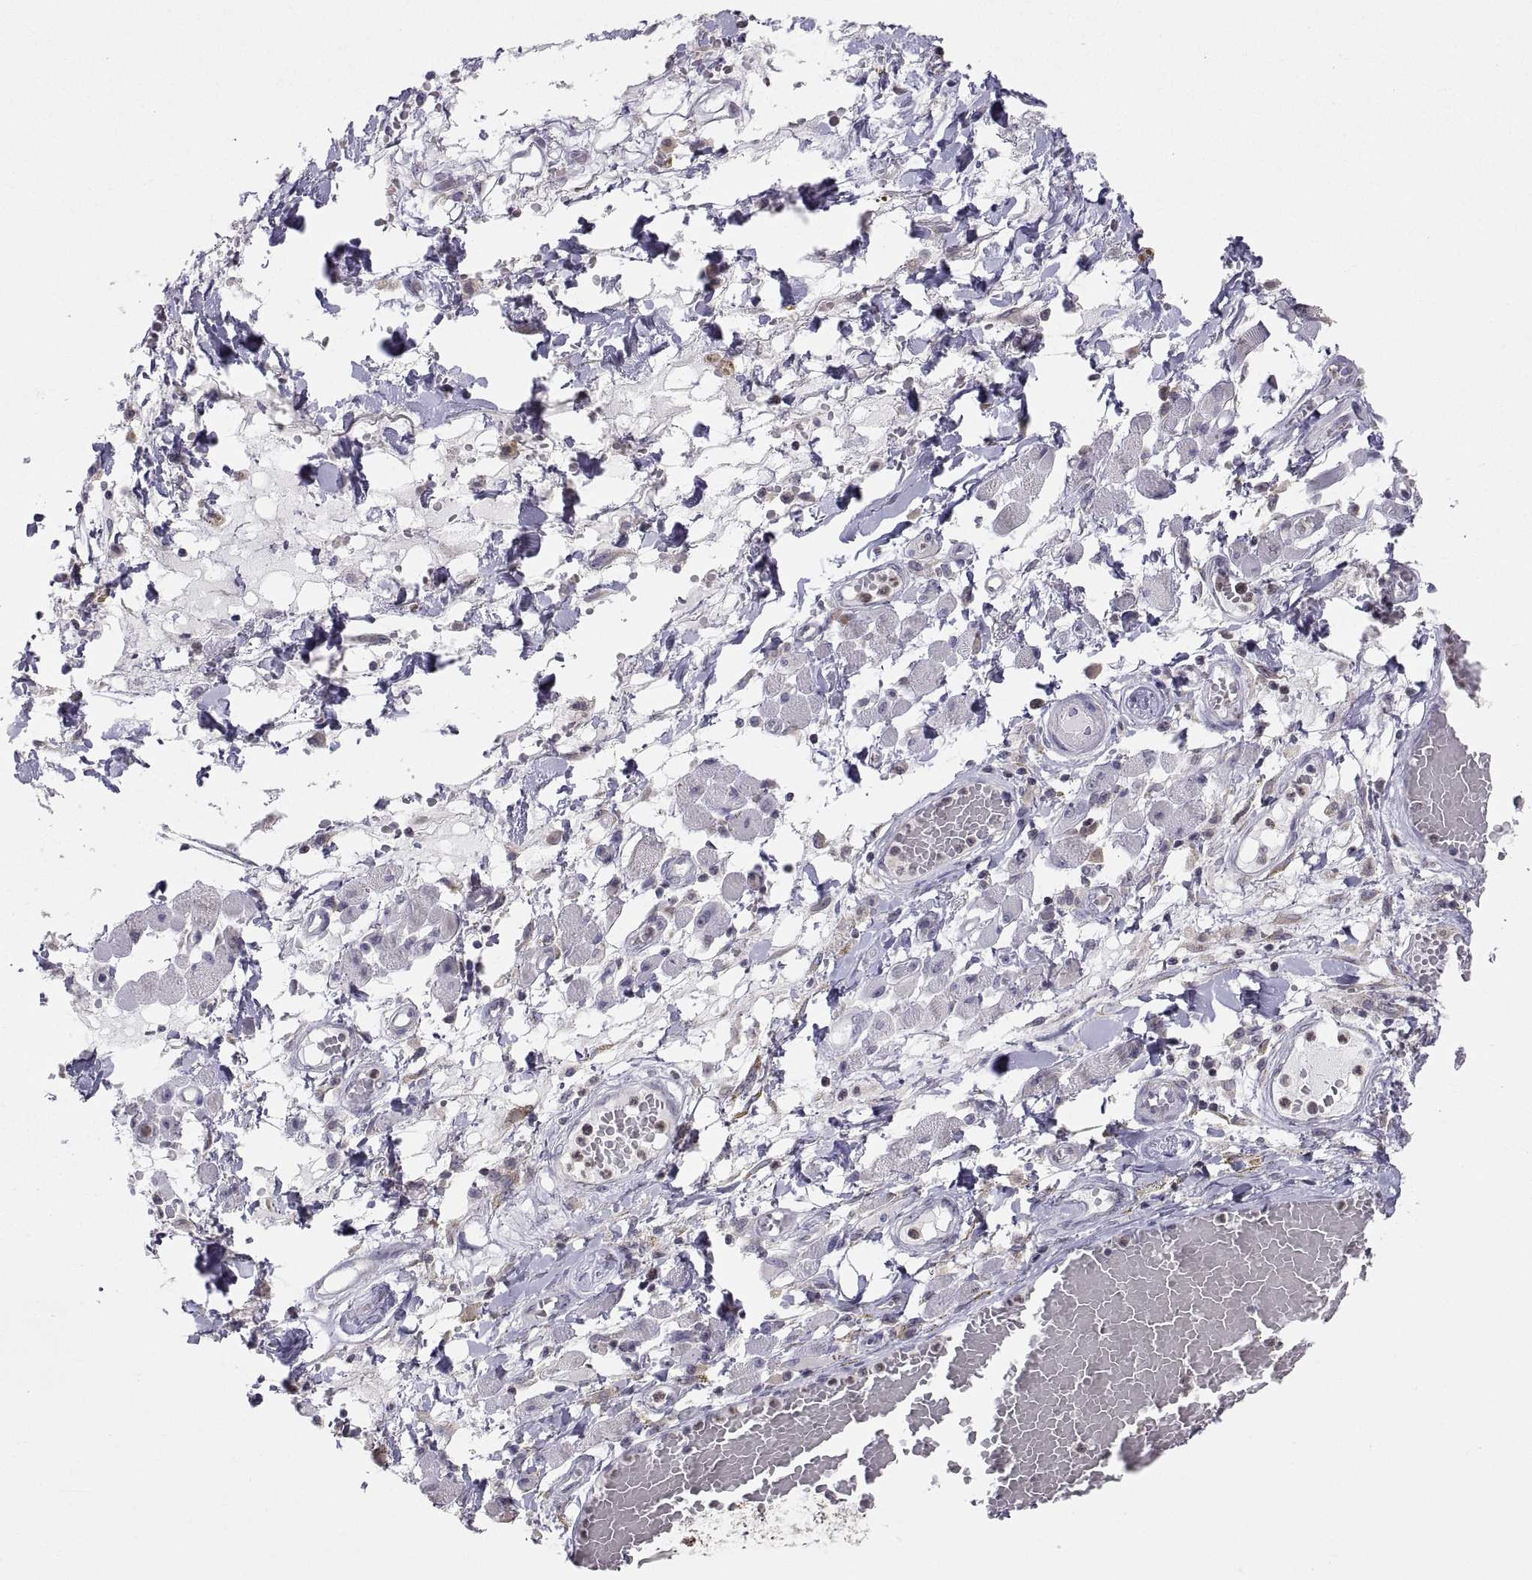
{"staining": {"intensity": "negative", "quantity": "none", "location": "none"}, "tissue": "melanoma", "cell_type": "Tumor cells", "image_type": "cancer", "snomed": [{"axis": "morphology", "description": "Malignant melanoma, NOS"}, {"axis": "topography", "description": "Skin"}], "caption": "Human malignant melanoma stained for a protein using immunohistochemistry exhibits no expression in tumor cells.", "gene": "ERO1A", "patient": {"sex": "female", "age": 91}}